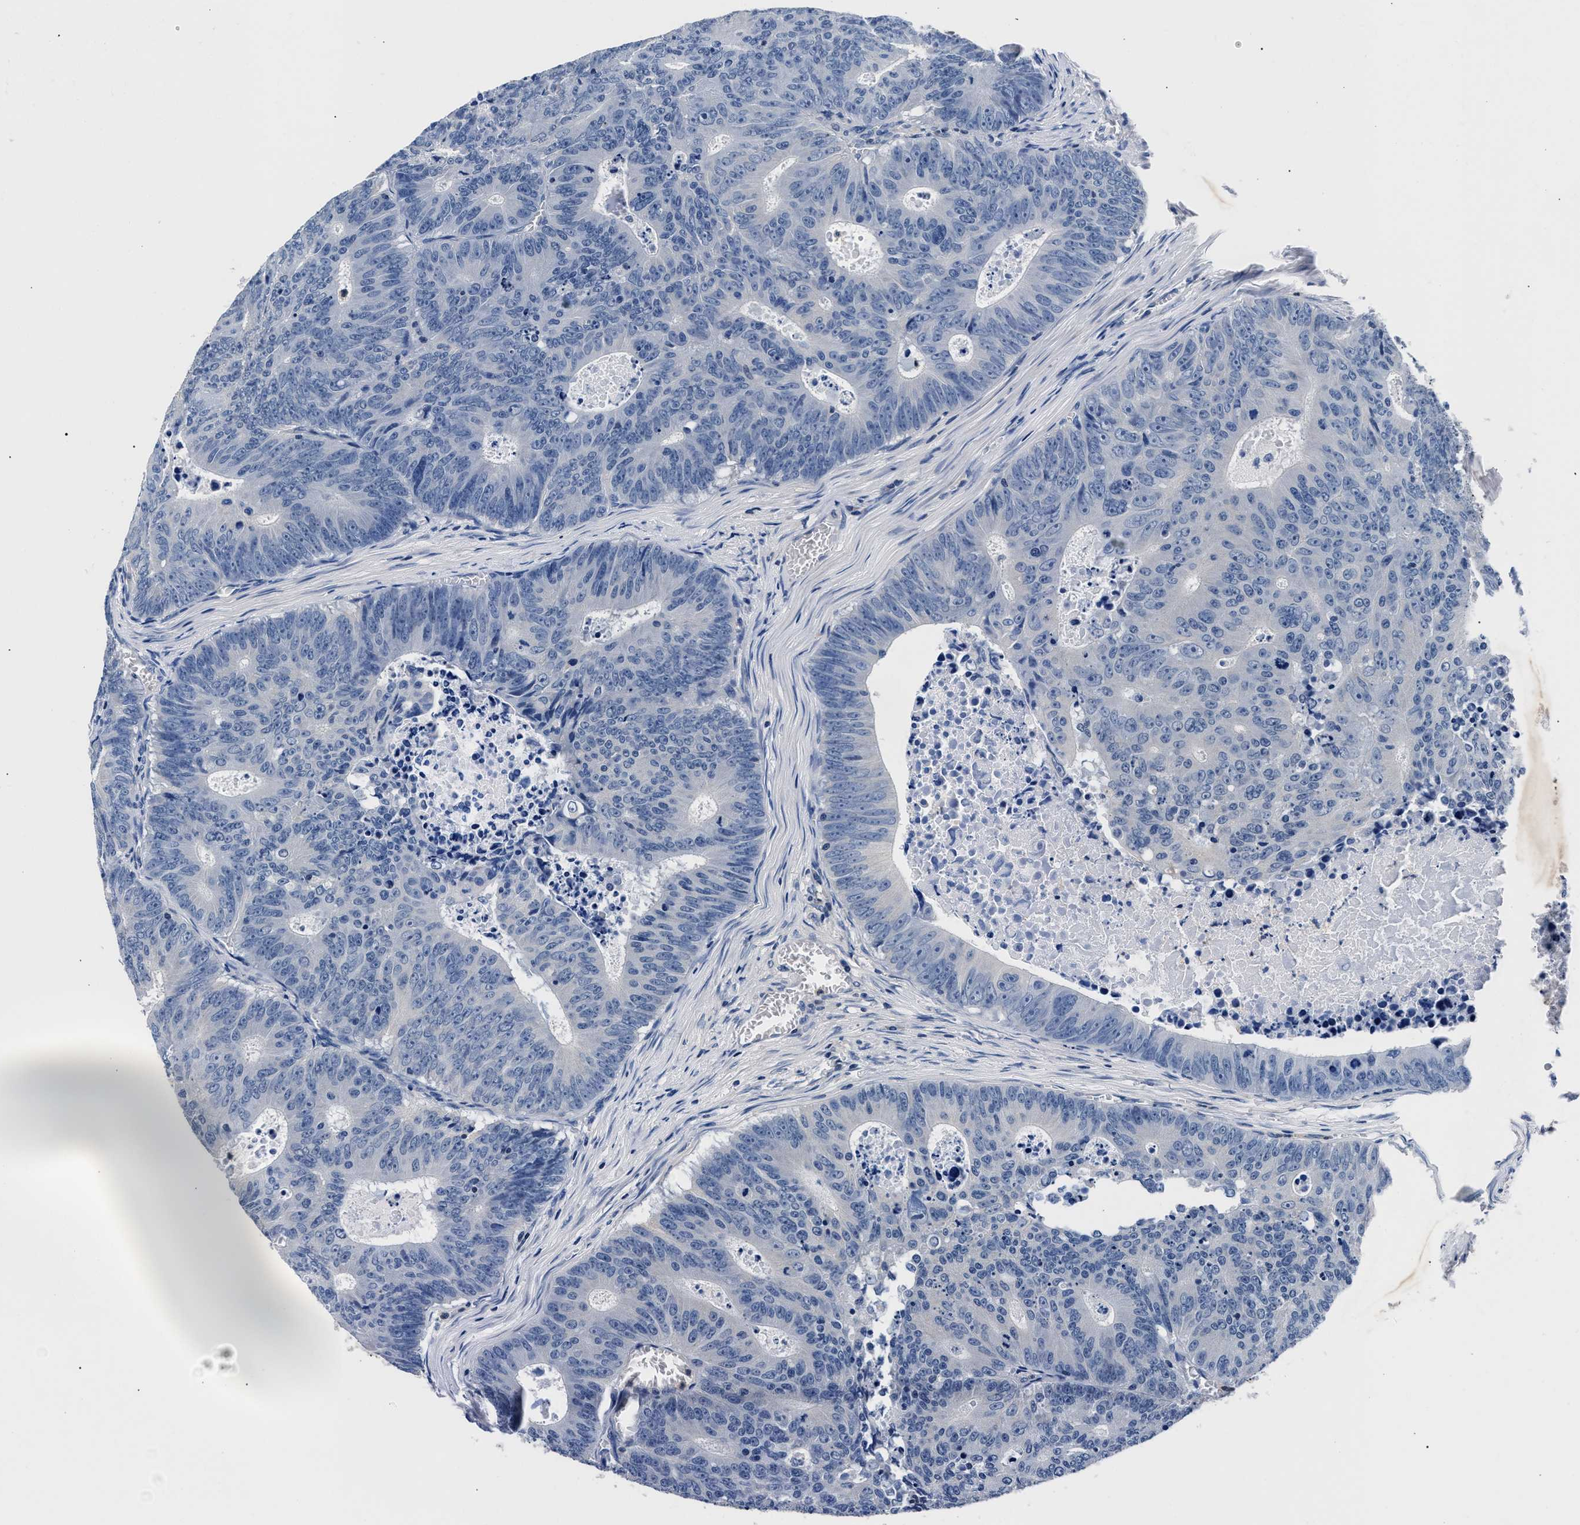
{"staining": {"intensity": "negative", "quantity": "none", "location": "none"}, "tissue": "colorectal cancer", "cell_type": "Tumor cells", "image_type": "cancer", "snomed": [{"axis": "morphology", "description": "Adenocarcinoma, NOS"}, {"axis": "topography", "description": "Colon"}], "caption": "This is a image of immunohistochemistry staining of colorectal cancer (adenocarcinoma), which shows no staining in tumor cells. (Stains: DAB (3,3'-diaminobenzidine) IHC with hematoxylin counter stain, Microscopy: brightfield microscopy at high magnification).", "gene": "PHF24", "patient": {"sex": "male", "age": 87}}